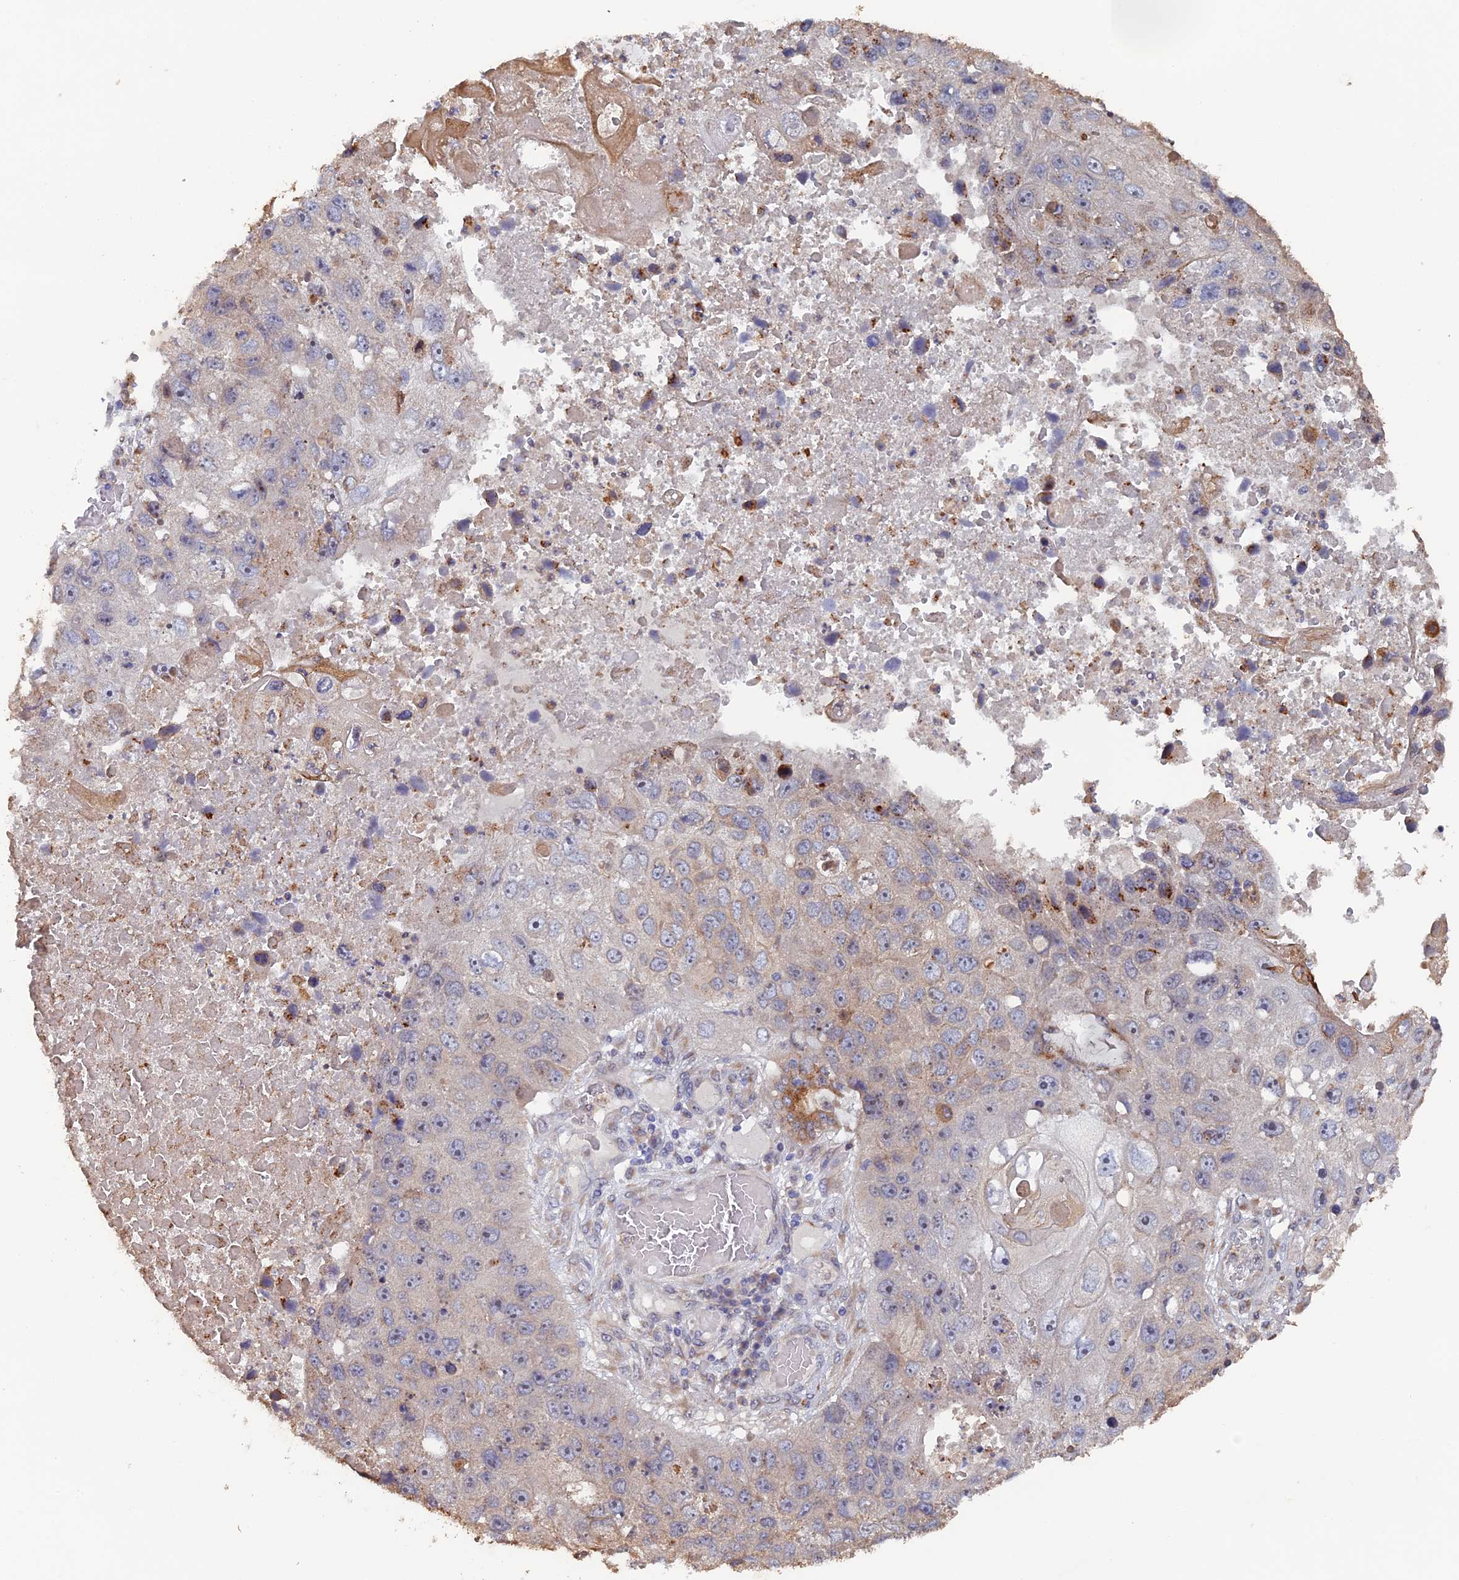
{"staining": {"intensity": "negative", "quantity": "none", "location": "none"}, "tissue": "lung cancer", "cell_type": "Tumor cells", "image_type": "cancer", "snomed": [{"axis": "morphology", "description": "Squamous cell carcinoma, NOS"}, {"axis": "topography", "description": "Lung"}], "caption": "Tumor cells show no significant protein positivity in lung squamous cell carcinoma. The staining is performed using DAB brown chromogen with nuclei counter-stained in using hematoxylin.", "gene": "VPS37C", "patient": {"sex": "male", "age": 61}}